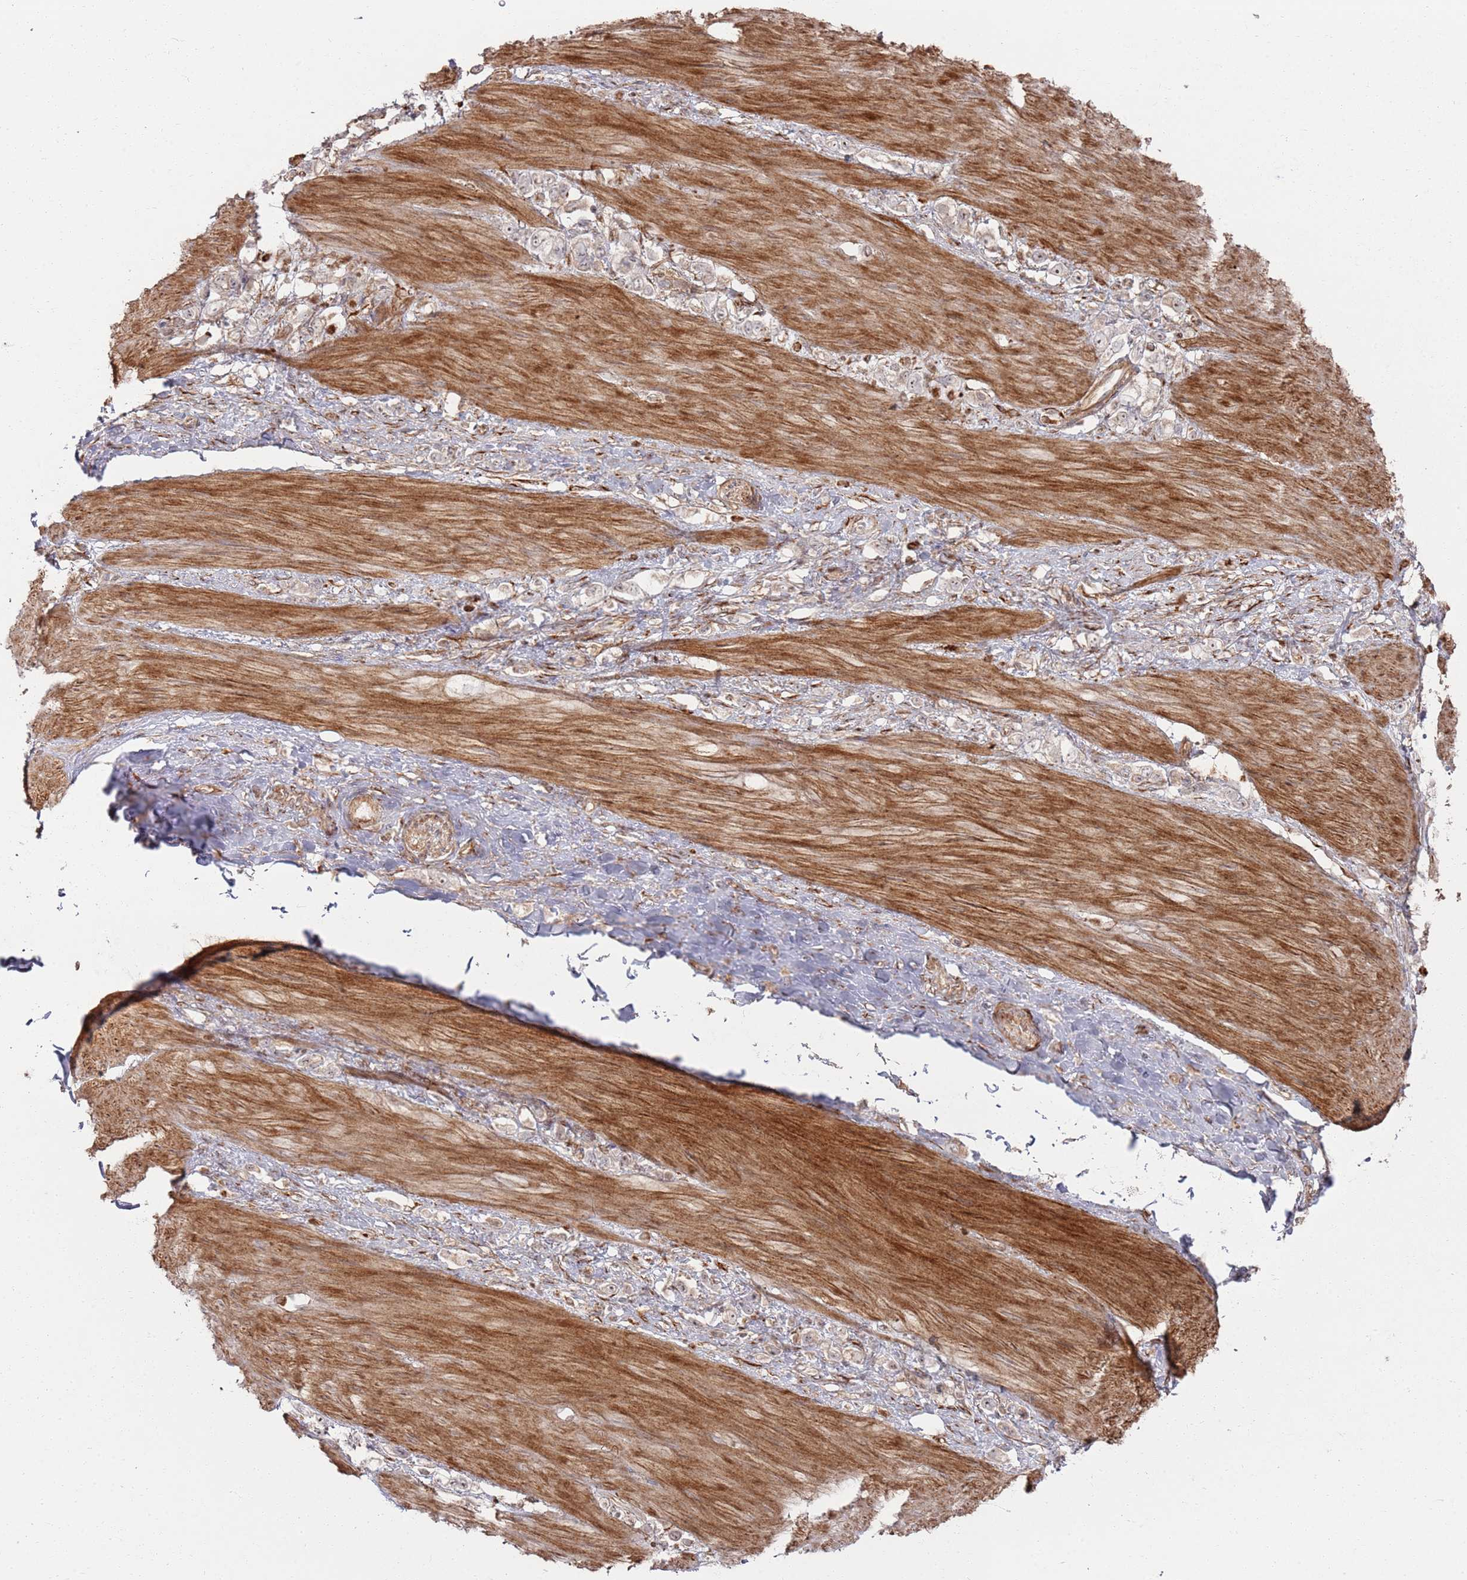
{"staining": {"intensity": "weak", "quantity": "25%-75%", "location": "nuclear"}, "tissue": "stomach cancer", "cell_type": "Tumor cells", "image_type": "cancer", "snomed": [{"axis": "morphology", "description": "Adenocarcinoma, NOS"}, {"axis": "topography", "description": "Stomach"}], "caption": "Stomach adenocarcinoma stained with DAB immunohistochemistry exhibits low levels of weak nuclear positivity in about 25%-75% of tumor cells.", "gene": "PHF21A", "patient": {"sex": "female", "age": 65}}